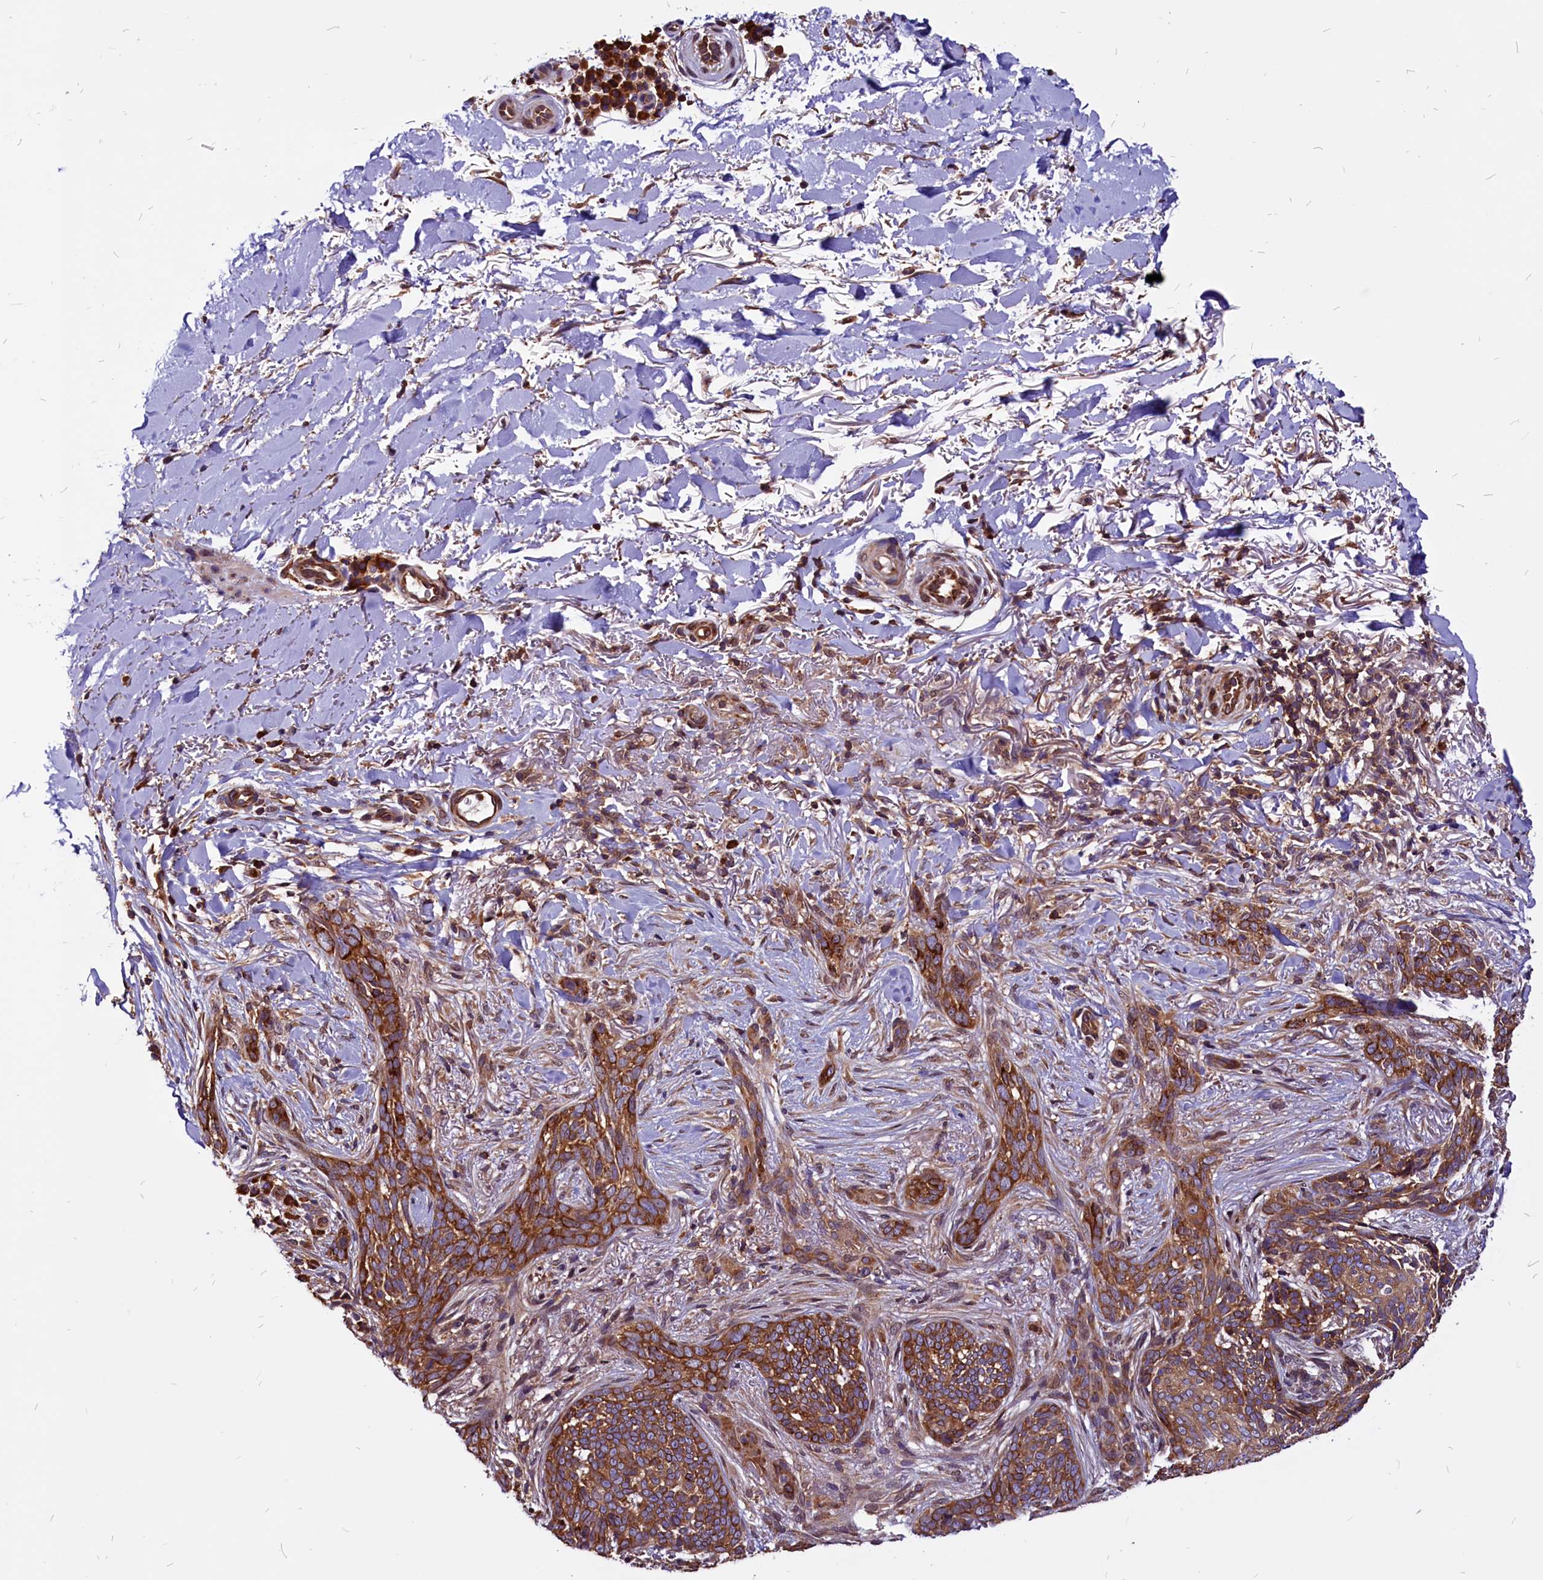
{"staining": {"intensity": "strong", "quantity": ">75%", "location": "cytoplasmic/membranous"}, "tissue": "skin cancer", "cell_type": "Tumor cells", "image_type": "cancer", "snomed": [{"axis": "morphology", "description": "Normal tissue, NOS"}, {"axis": "morphology", "description": "Basal cell carcinoma"}, {"axis": "topography", "description": "Skin"}], "caption": "This histopathology image exhibits IHC staining of skin cancer (basal cell carcinoma), with high strong cytoplasmic/membranous expression in about >75% of tumor cells.", "gene": "EIF3G", "patient": {"sex": "female", "age": 67}}